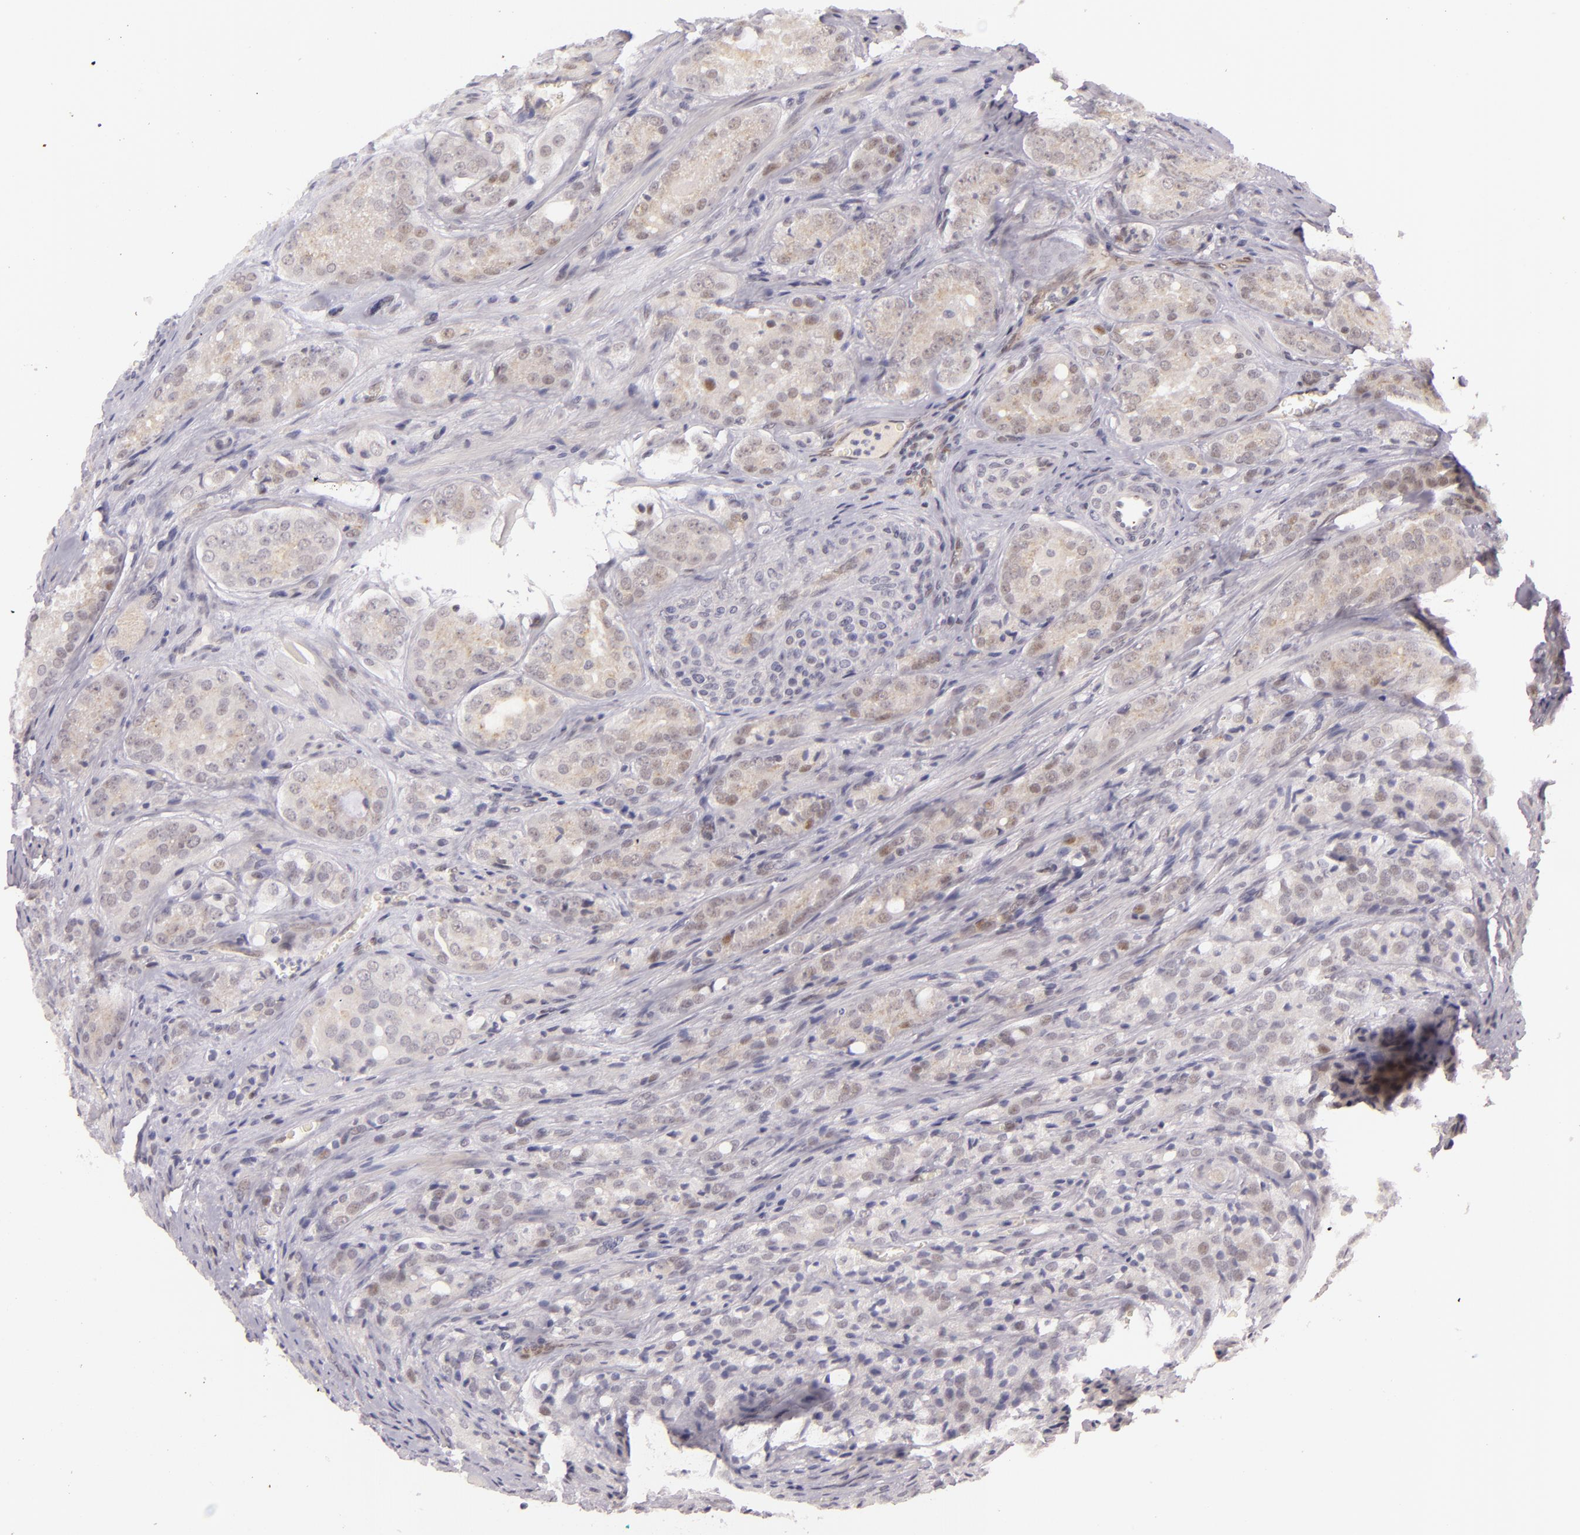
{"staining": {"intensity": "weak", "quantity": "25%-75%", "location": "cytoplasmic/membranous"}, "tissue": "prostate cancer", "cell_type": "Tumor cells", "image_type": "cancer", "snomed": [{"axis": "morphology", "description": "Adenocarcinoma, Medium grade"}, {"axis": "topography", "description": "Prostate"}], "caption": "Human prostate cancer stained with a brown dye shows weak cytoplasmic/membranous positive staining in approximately 25%-75% of tumor cells.", "gene": "BCL3", "patient": {"sex": "male", "age": 60}}